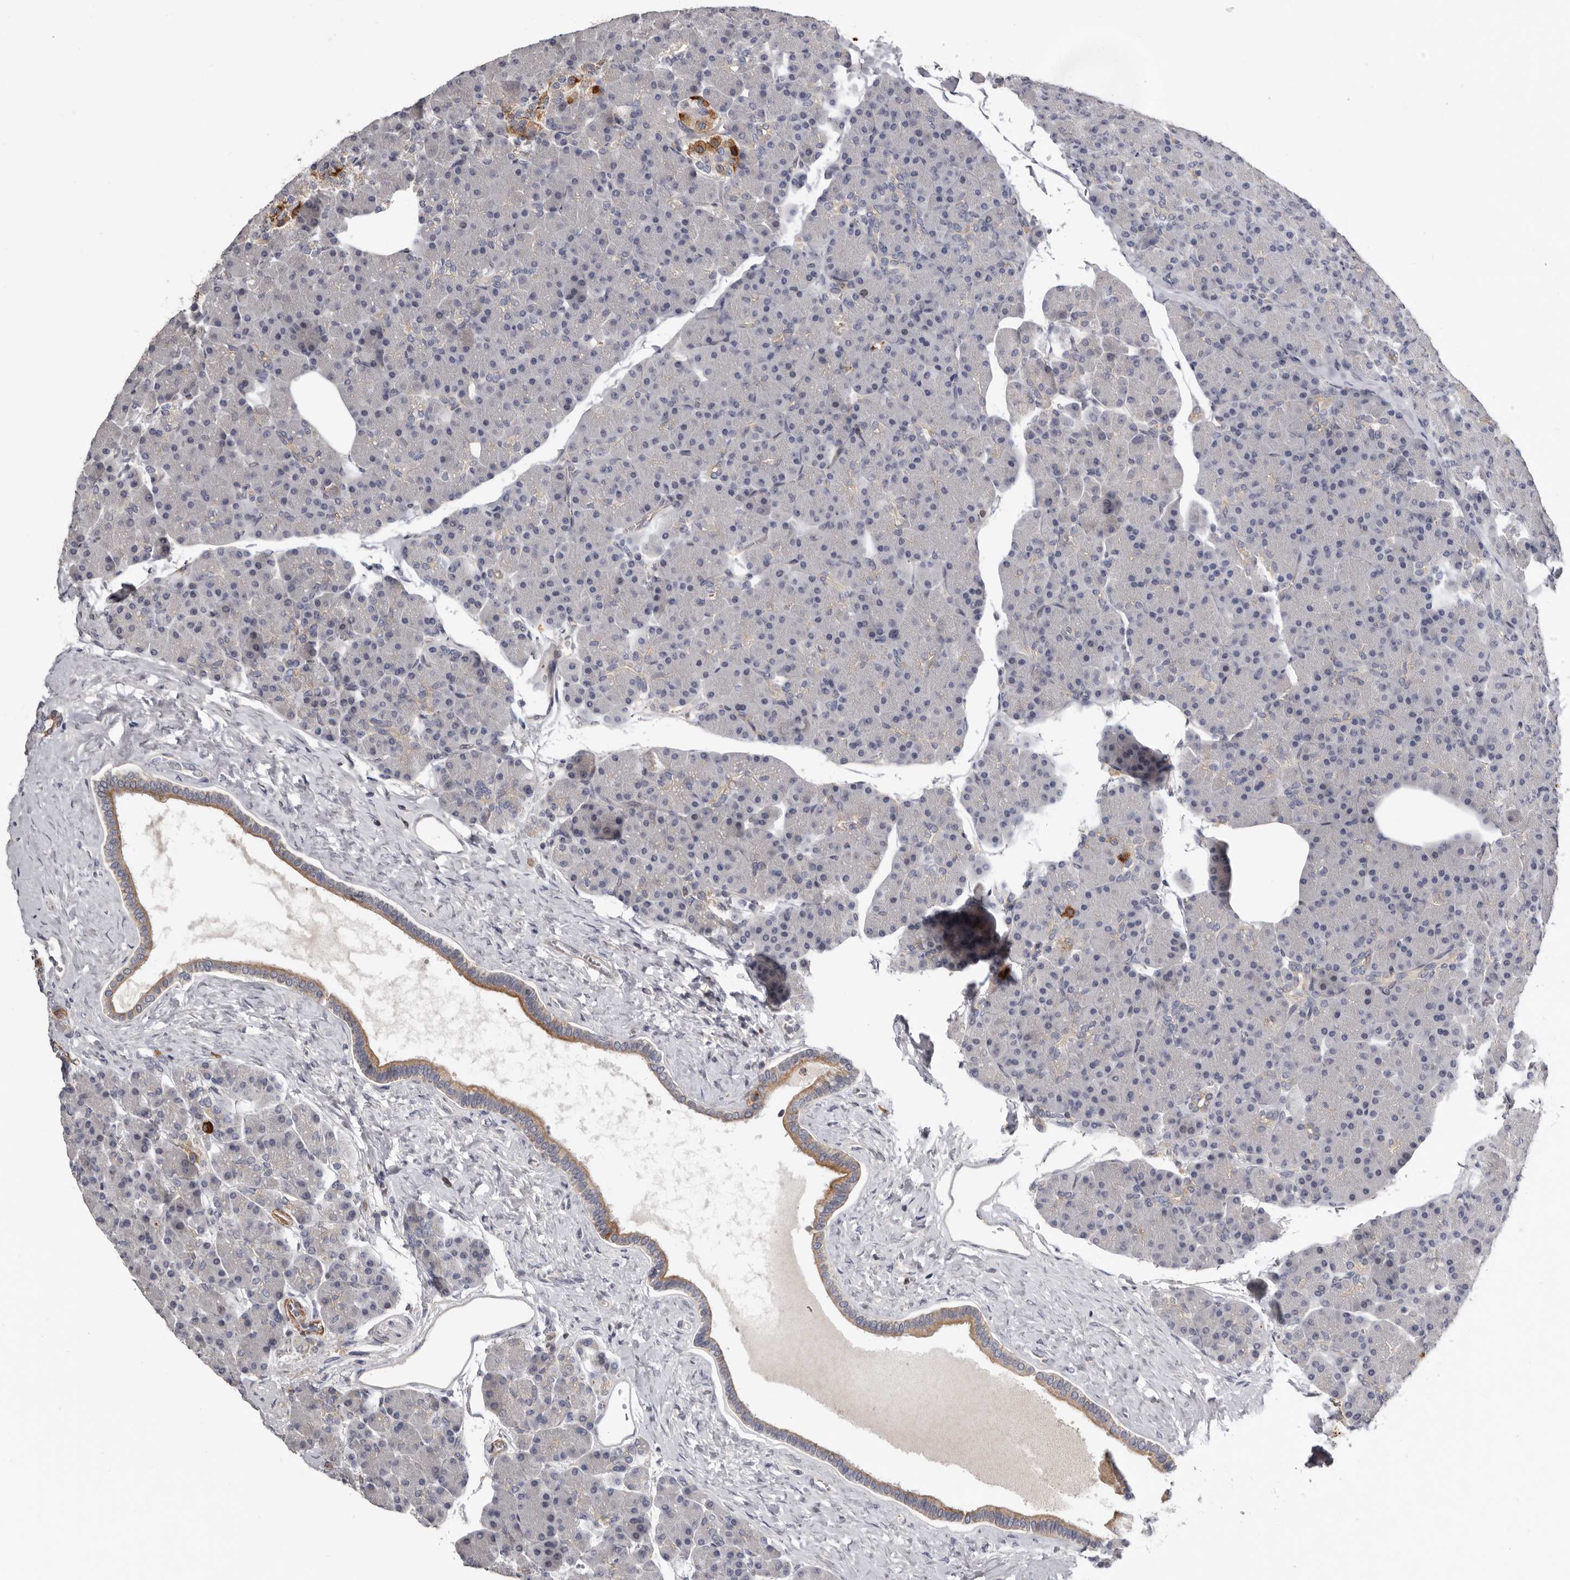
{"staining": {"intensity": "moderate", "quantity": "<25%", "location": "cytoplasmic/membranous"}, "tissue": "pancreas", "cell_type": "Exocrine glandular cells", "image_type": "normal", "snomed": [{"axis": "morphology", "description": "Normal tissue, NOS"}, {"axis": "topography", "description": "Pancreas"}], "caption": "Approximately <25% of exocrine glandular cells in benign human pancreas exhibit moderate cytoplasmic/membranous protein positivity as visualized by brown immunohistochemical staining.", "gene": "CDCA8", "patient": {"sex": "female", "age": 43}}